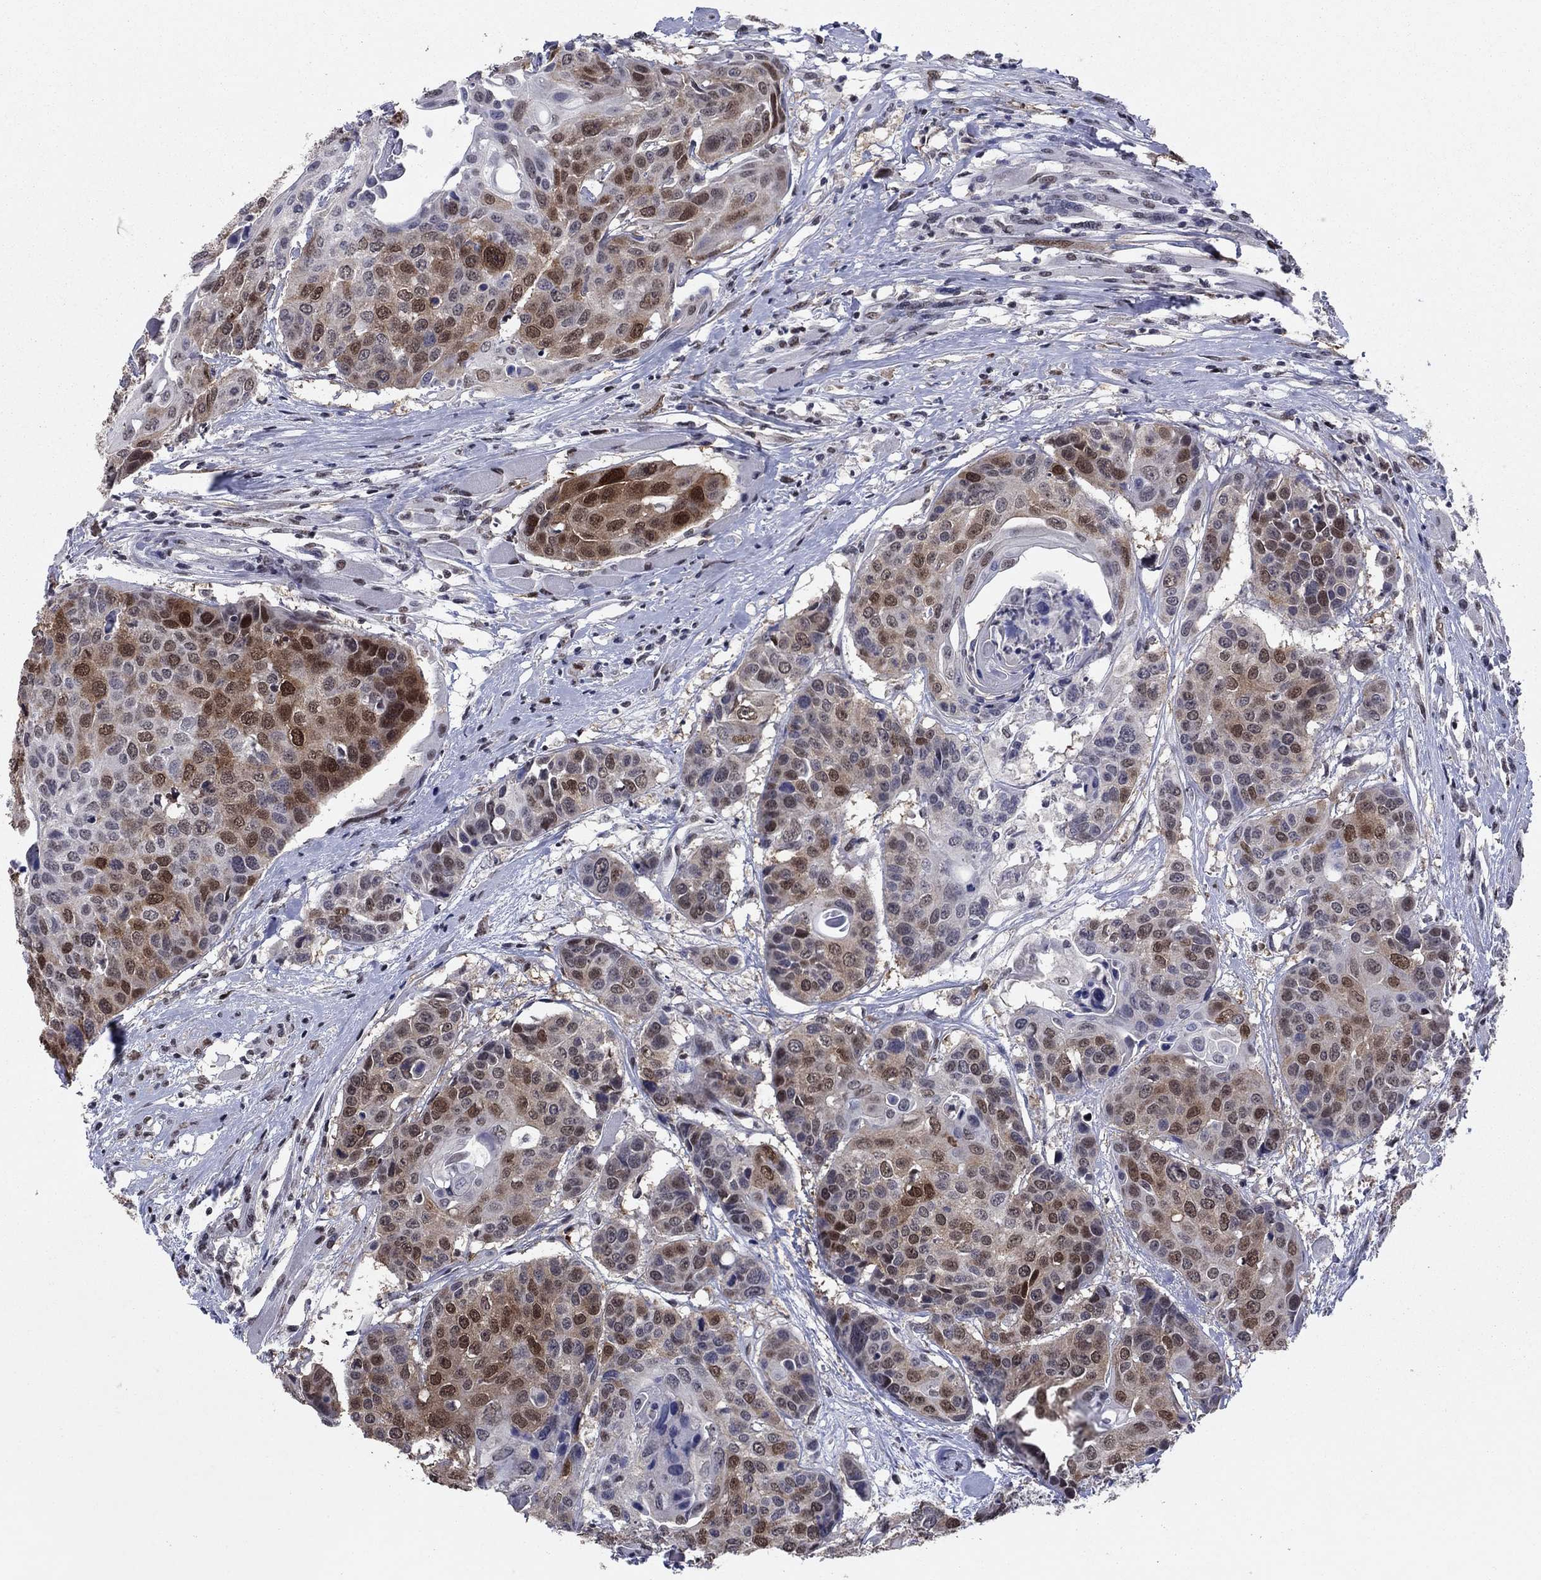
{"staining": {"intensity": "strong", "quantity": "<25%", "location": "nuclear"}, "tissue": "head and neck cancer", "cell_type": "Tumor cells", "image_type": "cancer", "snomed": [{"axis": "morphology", "description": "Squamous cell carcinoma, NOS"}, {"axis": "topography", "description": "Oral tissue"}, {"axis": "topography", "description": "Head-Neck"}], "caption": "A micrograph of human head and neck squamous cell carcinoma stained for a protein shows strong nuclear brown staining in tumor cells. Using DAB (3,3'-diaminobenzidine) (brown) and hematoxylin (blue) stains, captured at high magnification using brightfield microscopy.", "gene": "TYMS", "patient": {"sex": "male", "age": 56}}